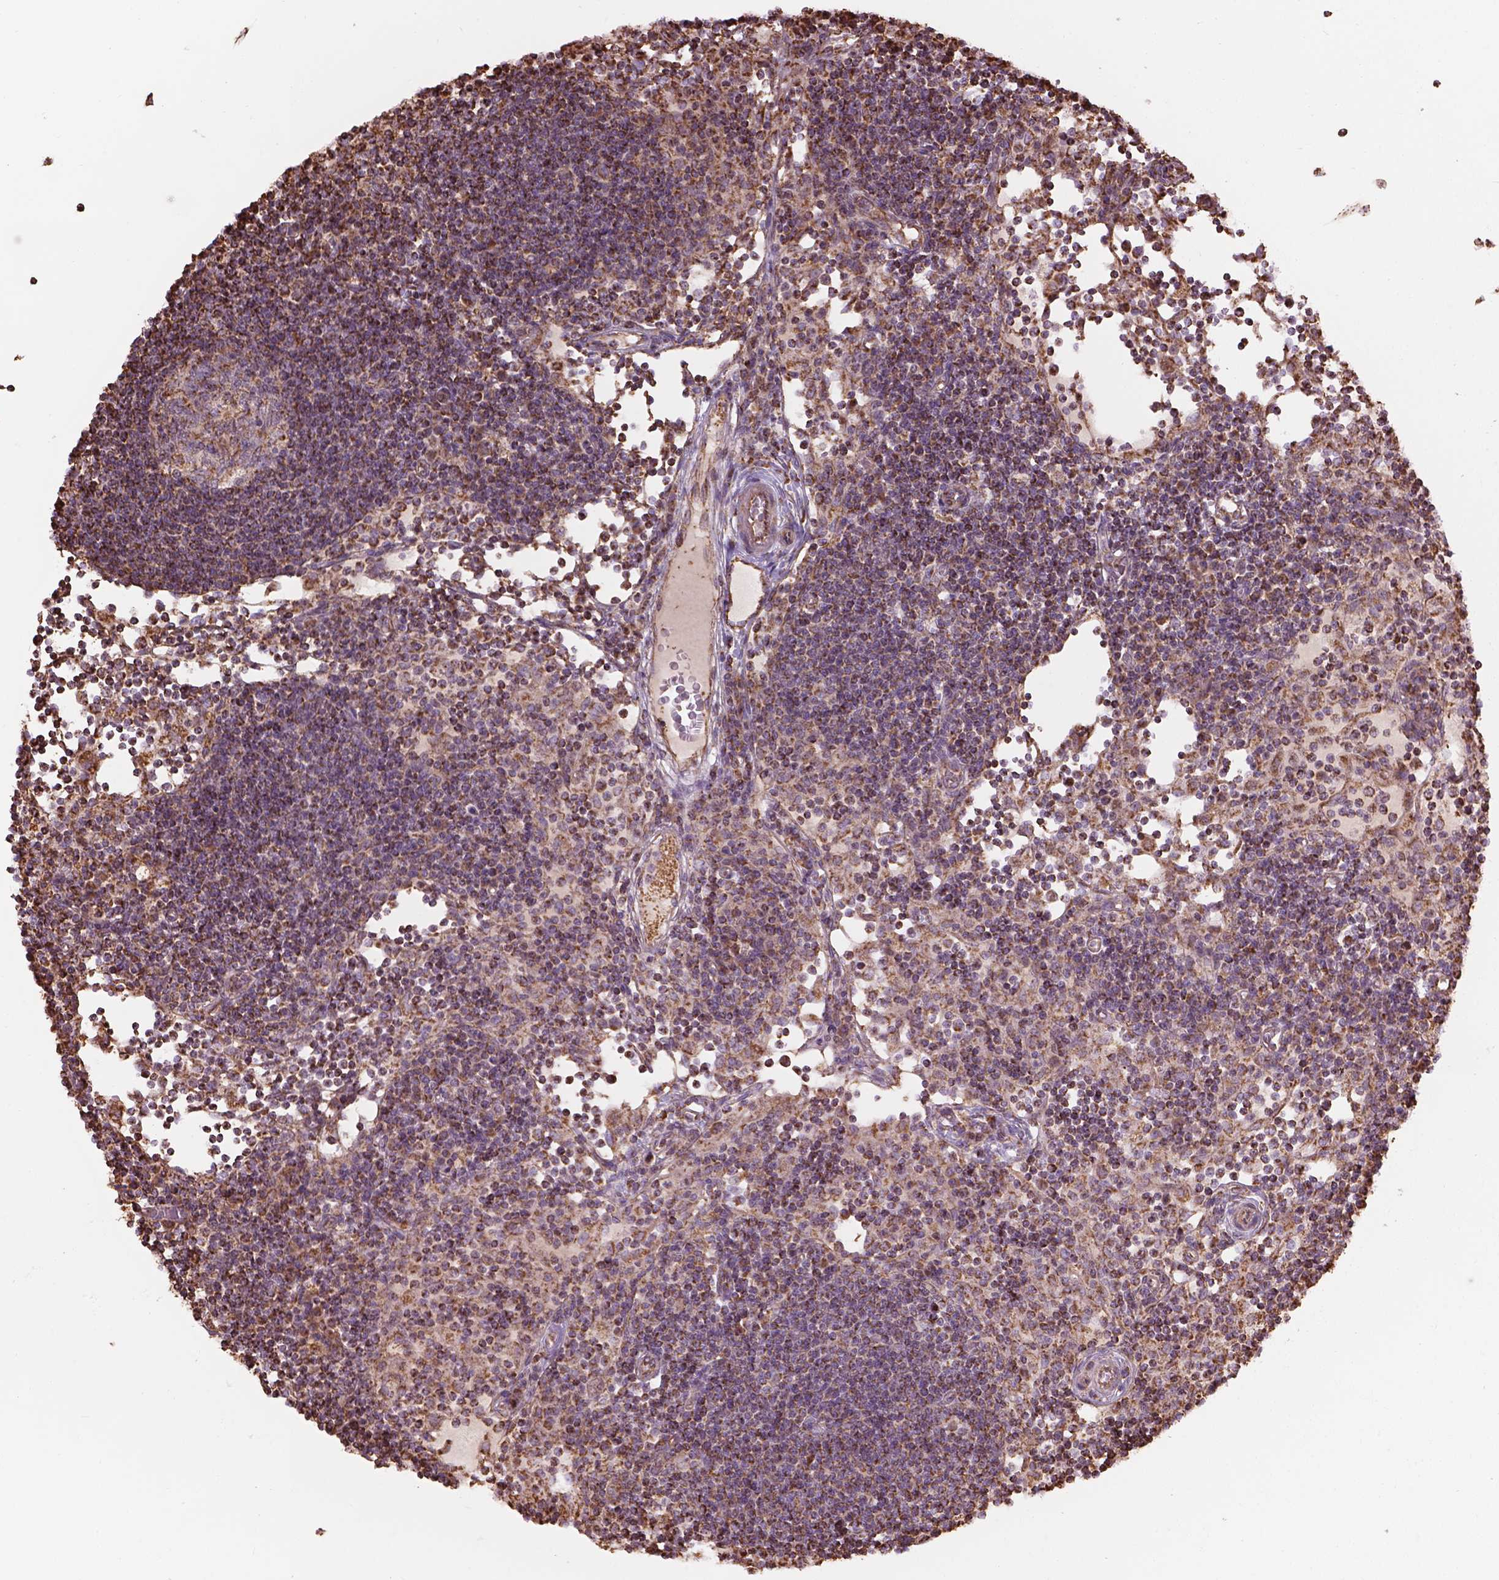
{"staining": {"intensity": "moderate", "quantity": ">75%", "location": "cytoplasmic/membranous"}, "tissue": "lymph node", "cell_type": "Germinal center cells", "image_type": "normal", "snomed": [{"axis": "morphology", "description": "Normal tissue, NOS"}, {"axis": "topography", "description": "Lymph node"}], "caption": "Immunohistochemical staining of normal human lymph node exhibits >75% levels of moderate cytoplasmic/membranous protein positivity in about >75% of germinal center cells.", "gene": "HS3ST3A1", "patient": {"sex": "female", "age": 72}}